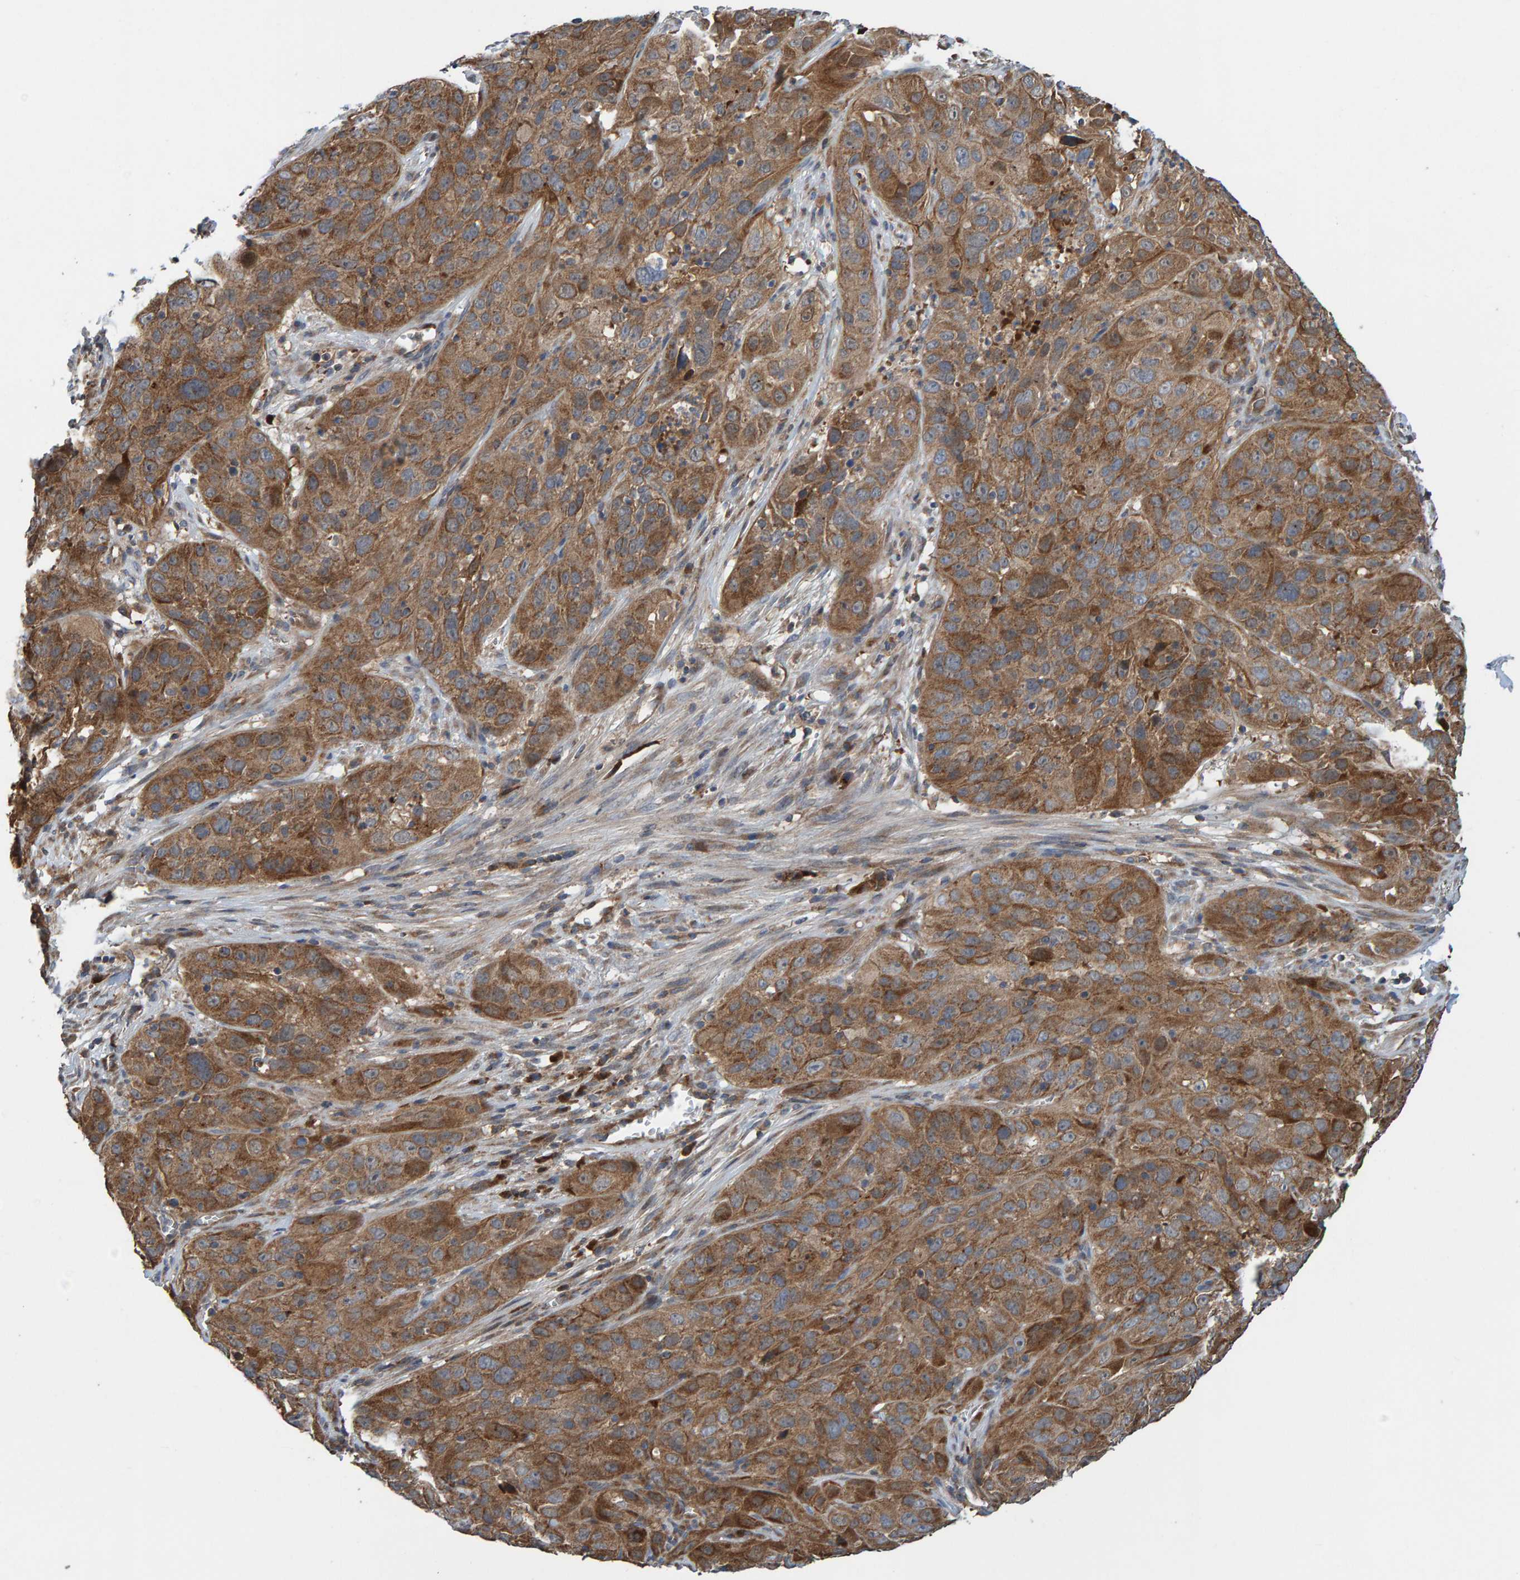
{"staining": {"intensity": "moderate", "quantity": ">75%", "location": "cytoplasmic/membranous"}, "tissue": "cervical cancer", "cell_type": "Tumor cells", "image_type": "cancer", "snomed": [{"axis": "morphology", "description": "Squamous cell carcinoma, NOS"}, {"axis": "topography", "description": "Cervix"}], "caption": "Cervical squamous cell carcinoma tissue reveals moderate cytoplasmic/membranous staining in about >75% of tumor cells, visualized by immunohistochemistry. Nuclei are stained in blue.", "gene": "KIAA0753", "patient": {"sex": "female", "age": 32}}